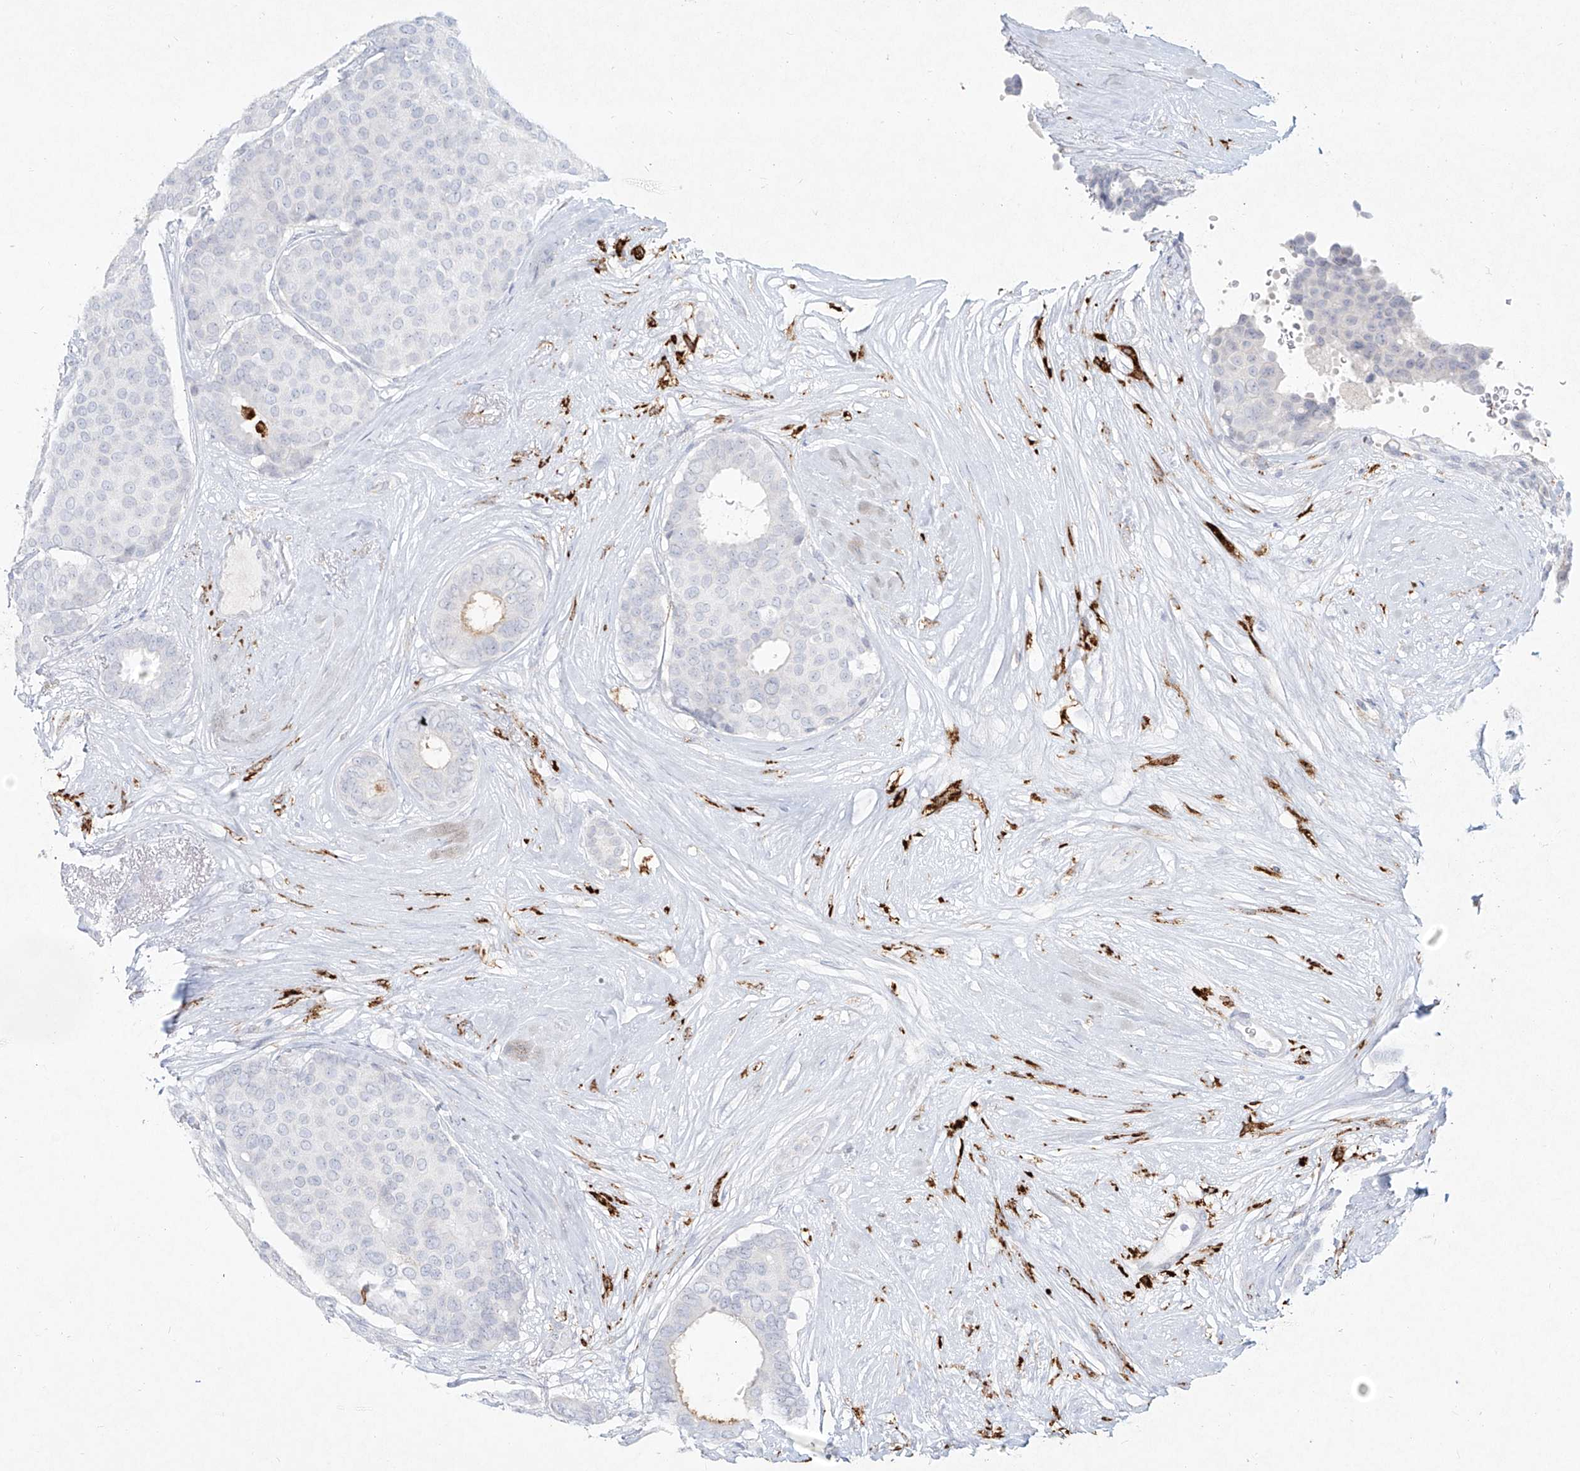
{"staining": {"intensity": "negative", "quantity": "none", "location": "none"}, "tissue": "breast cancer", "cell_type": "Tumor cells", "image_type": "cancer", "snomed": [{"axis": "morphology", "description": "Duct carcinoma"}, {"axis": "topography", "description": "Breast"}], "caption": "Tumor cells are negative for brown protein staining in breast cancer (invasive ductal carcinoma).", "gene": "CD209", "patient": {"sex": "female", "age": 75}}